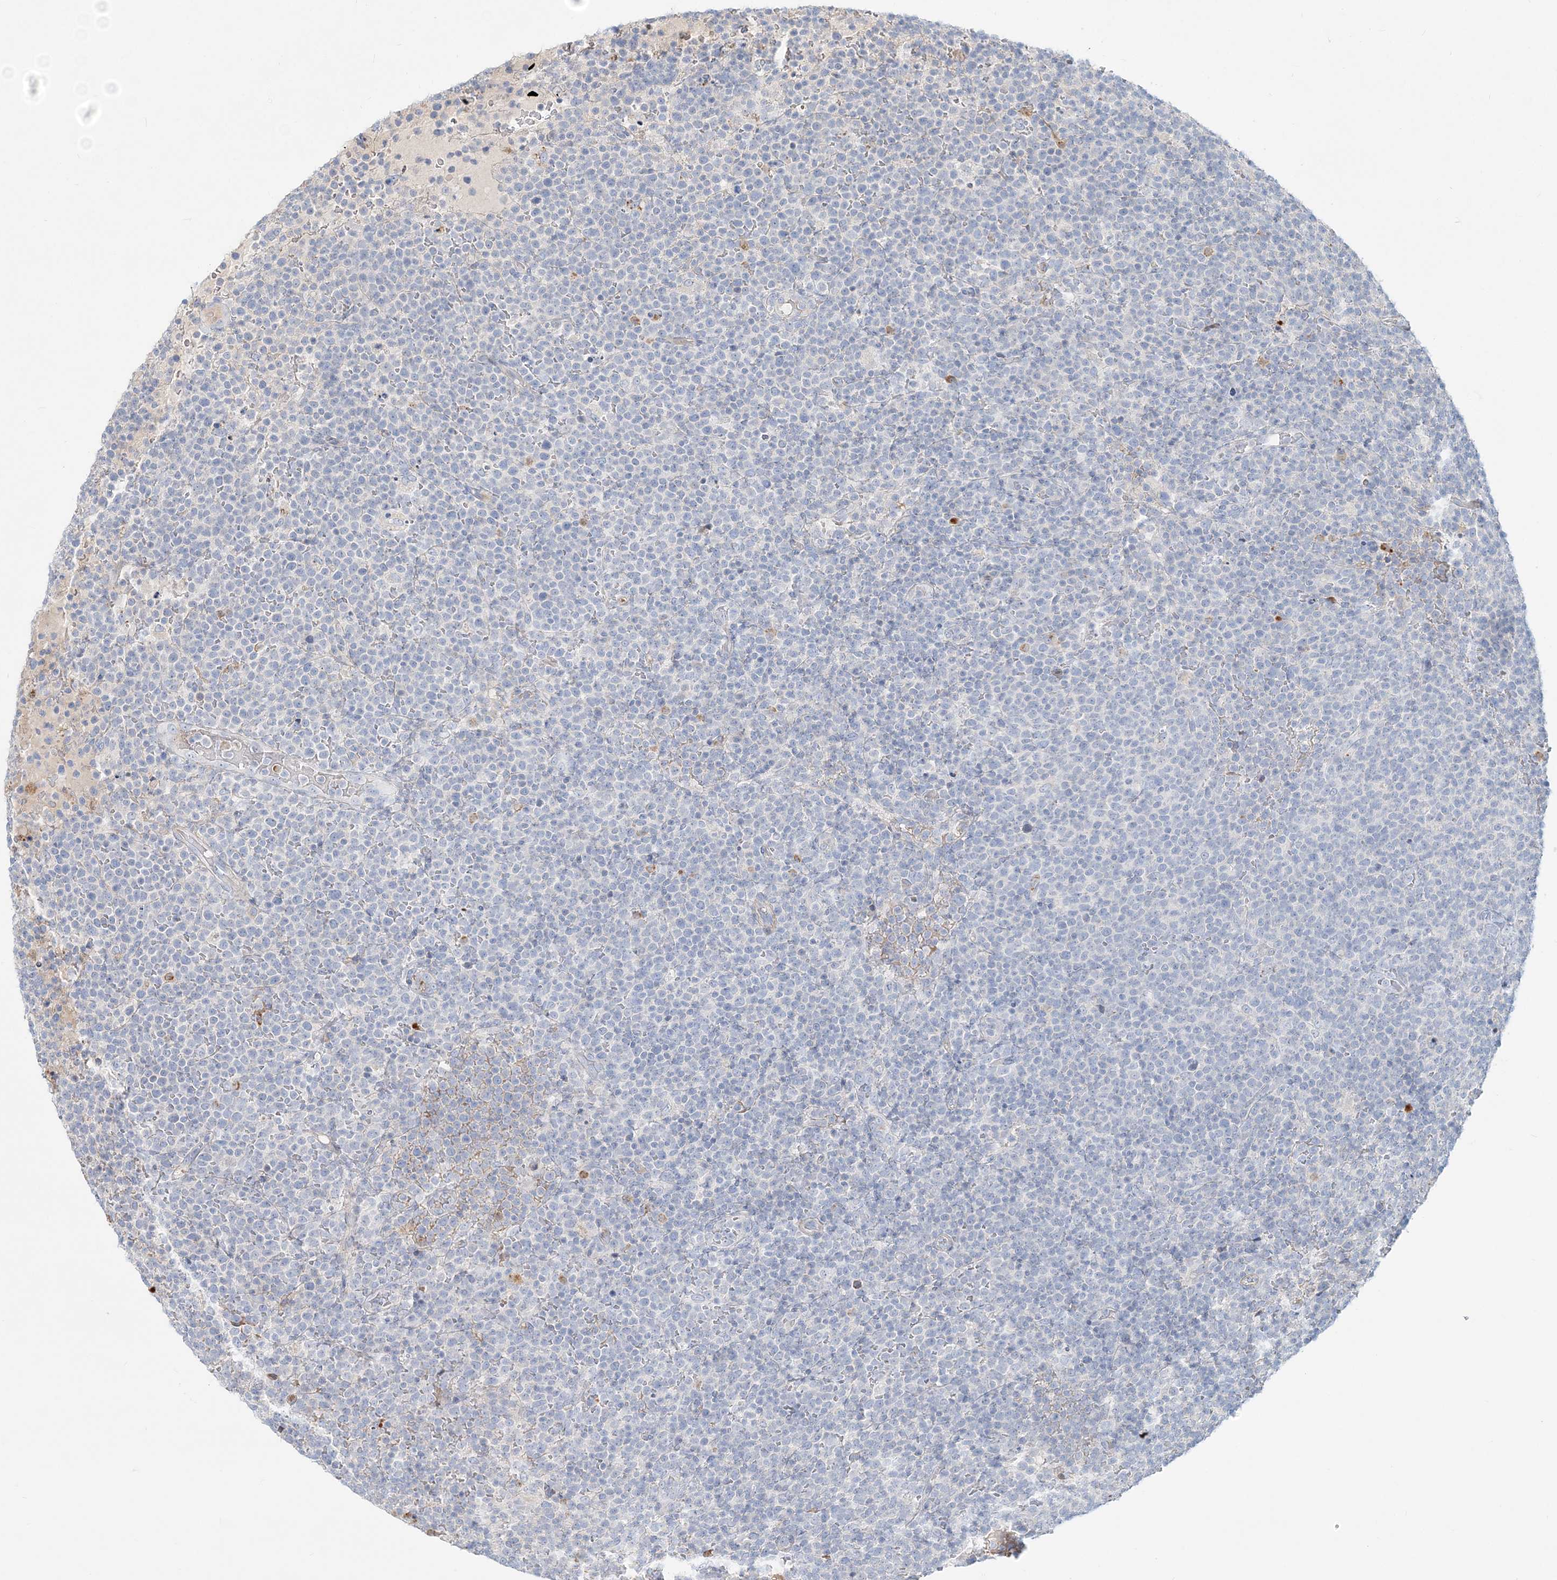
{"staining": {"intensity": "negative", "quantity": "none", "location": "none"}, "tissue": "lymphoma", "cell_type": "Tumor cells", "image_type": "cancer", "snomed": [{"axis": "morphology", "description": "Malignant lymphoma, non-Hodgkin's type, High grade"}, {"axis": "topography", "description": "Lymph node"}], "caption": "Immunohistochemistry (IHC) of lymphoma displays no positivity in tumor cells. (DAB IHC with hematoxylin counter stain).", "gene": "DNAH5", "patient": {"sex": "male", "age": 61}}